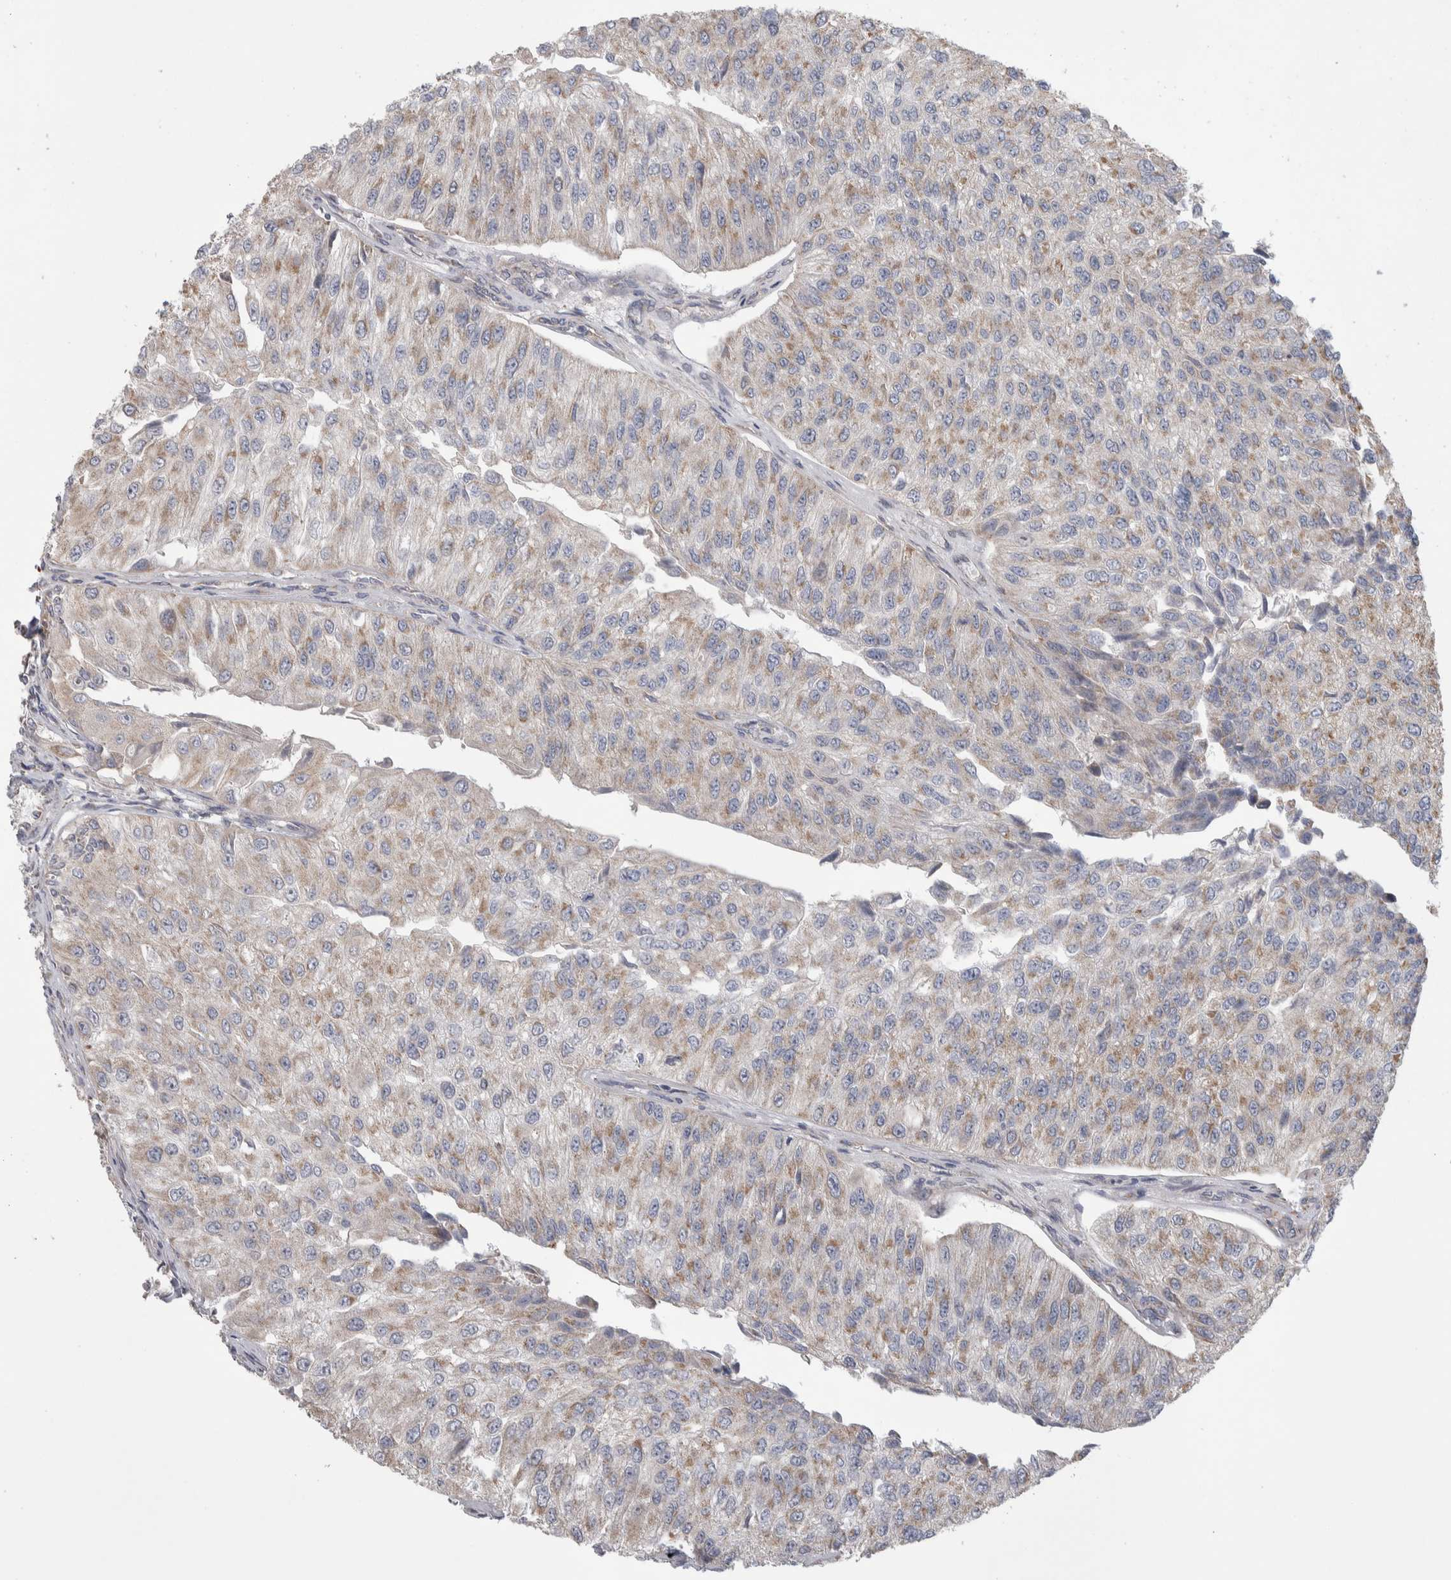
{"staining": {"intensity": "weak", "quantity": ">75%", "location": "cytoplasmic/membranous"}, "tissue": "urothelial cancer", "cell_type": "Tumor cells", "image_type": "cancer", "snomed": [{"axis": "morphology", "description": "Urothelial carcinoma, High grade"}, {"axis": "topography", "description": "Kidney"}, {"axis": "topography", "description": "Urinary bladder"}], "caption": "The histopathology image shows staining of urothelial cancer, revealing weak cytoplasmic/membranous protein staining (brown color) within tumor cells.", "gene": "SCO1", "patient": {"sex": "male", "age": 77}}